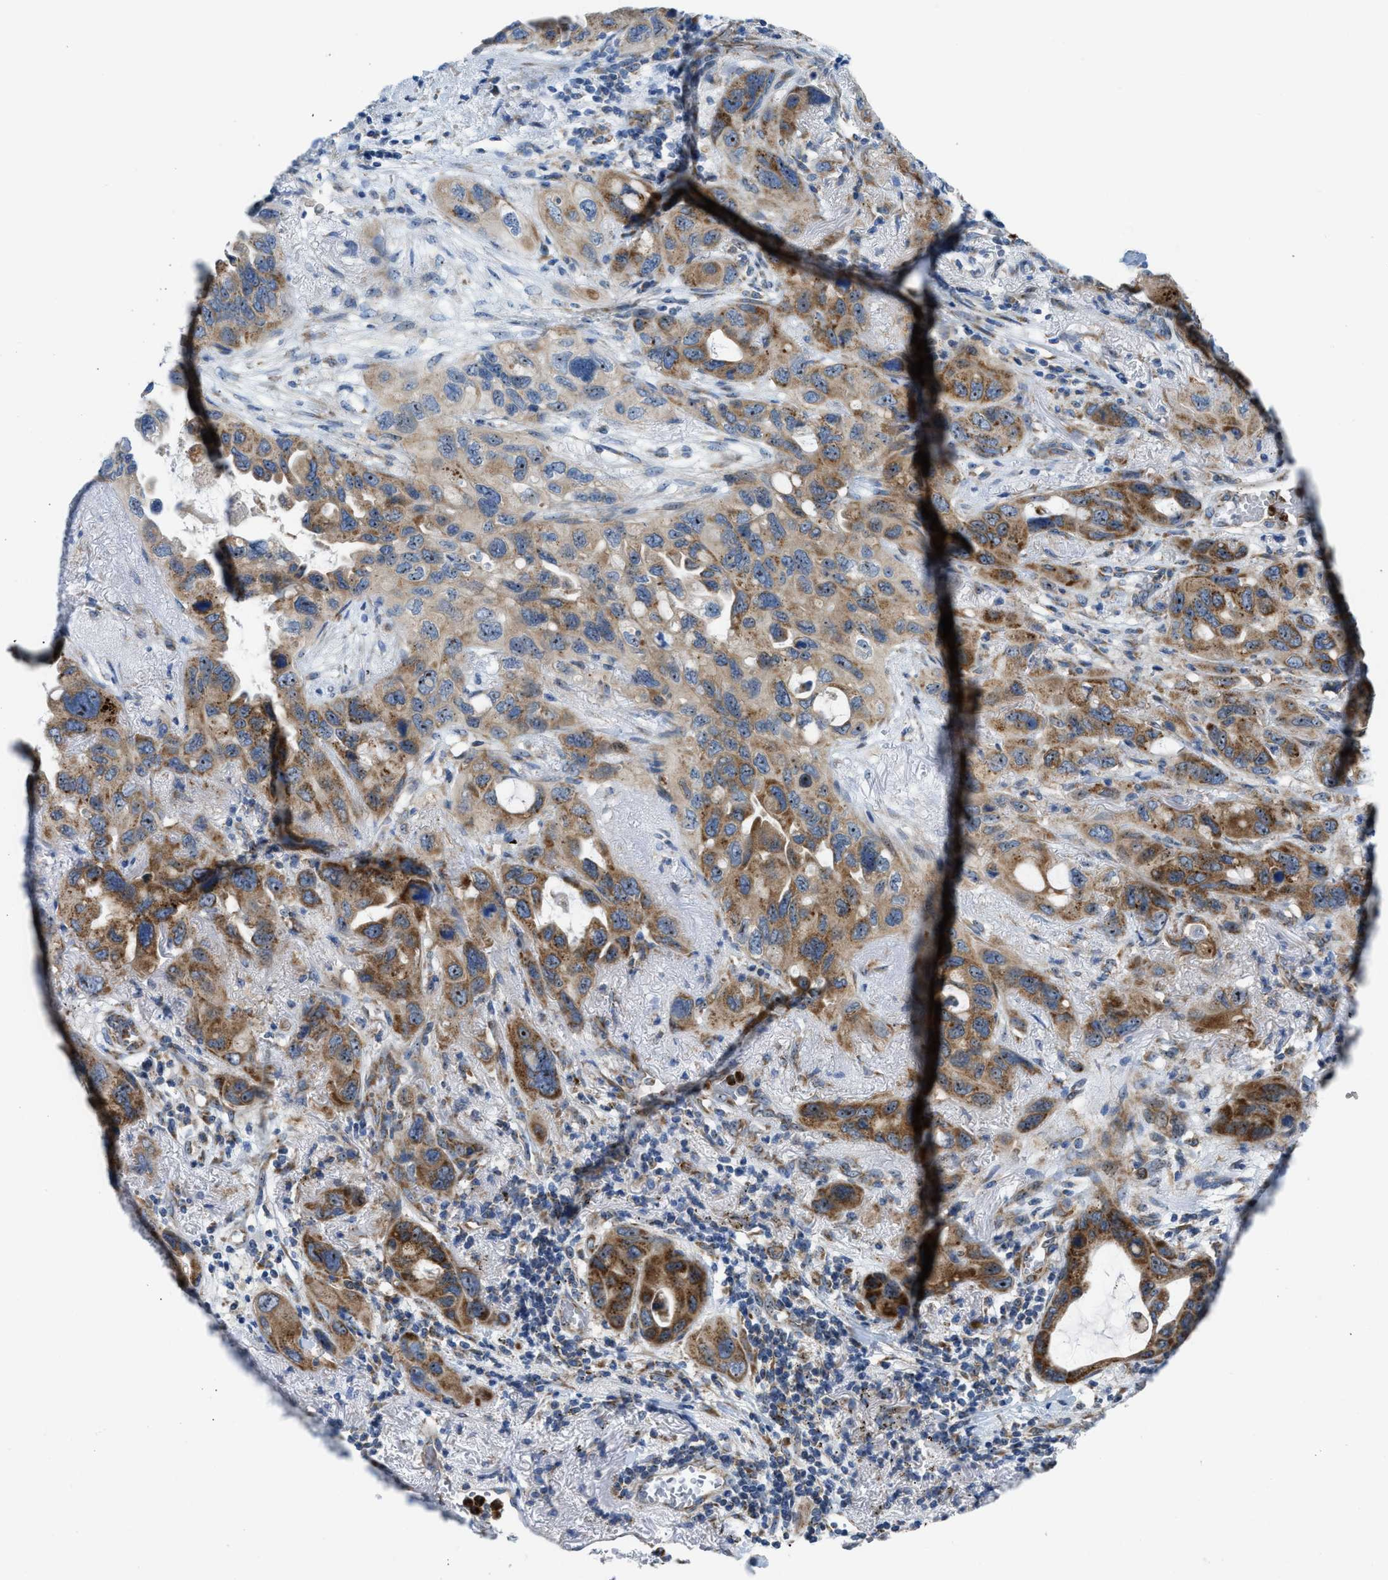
{"staining": {"intensity": "moderate", "quantity": ">75%", "location": "cytoplasmic/membranous,nuclear"}, "tissue": "lung cancer", "cell_type": "Tumor cells", "image_type": "cancer", "snomed": [{"axis": "morphology", "description": "Squamous cell carcinoma, NOS"}, {"axis": "topography", "description": "Lung"}], "caption": "Human squamous cell carcinoma (lung) stained with a brown dye reveals moderate cytoplasmic/membranous and nuclear positive staining in approximately >75% of tumor cells.", "gene": "TPH1", "patient": {"sex": "female", "age": 73}}